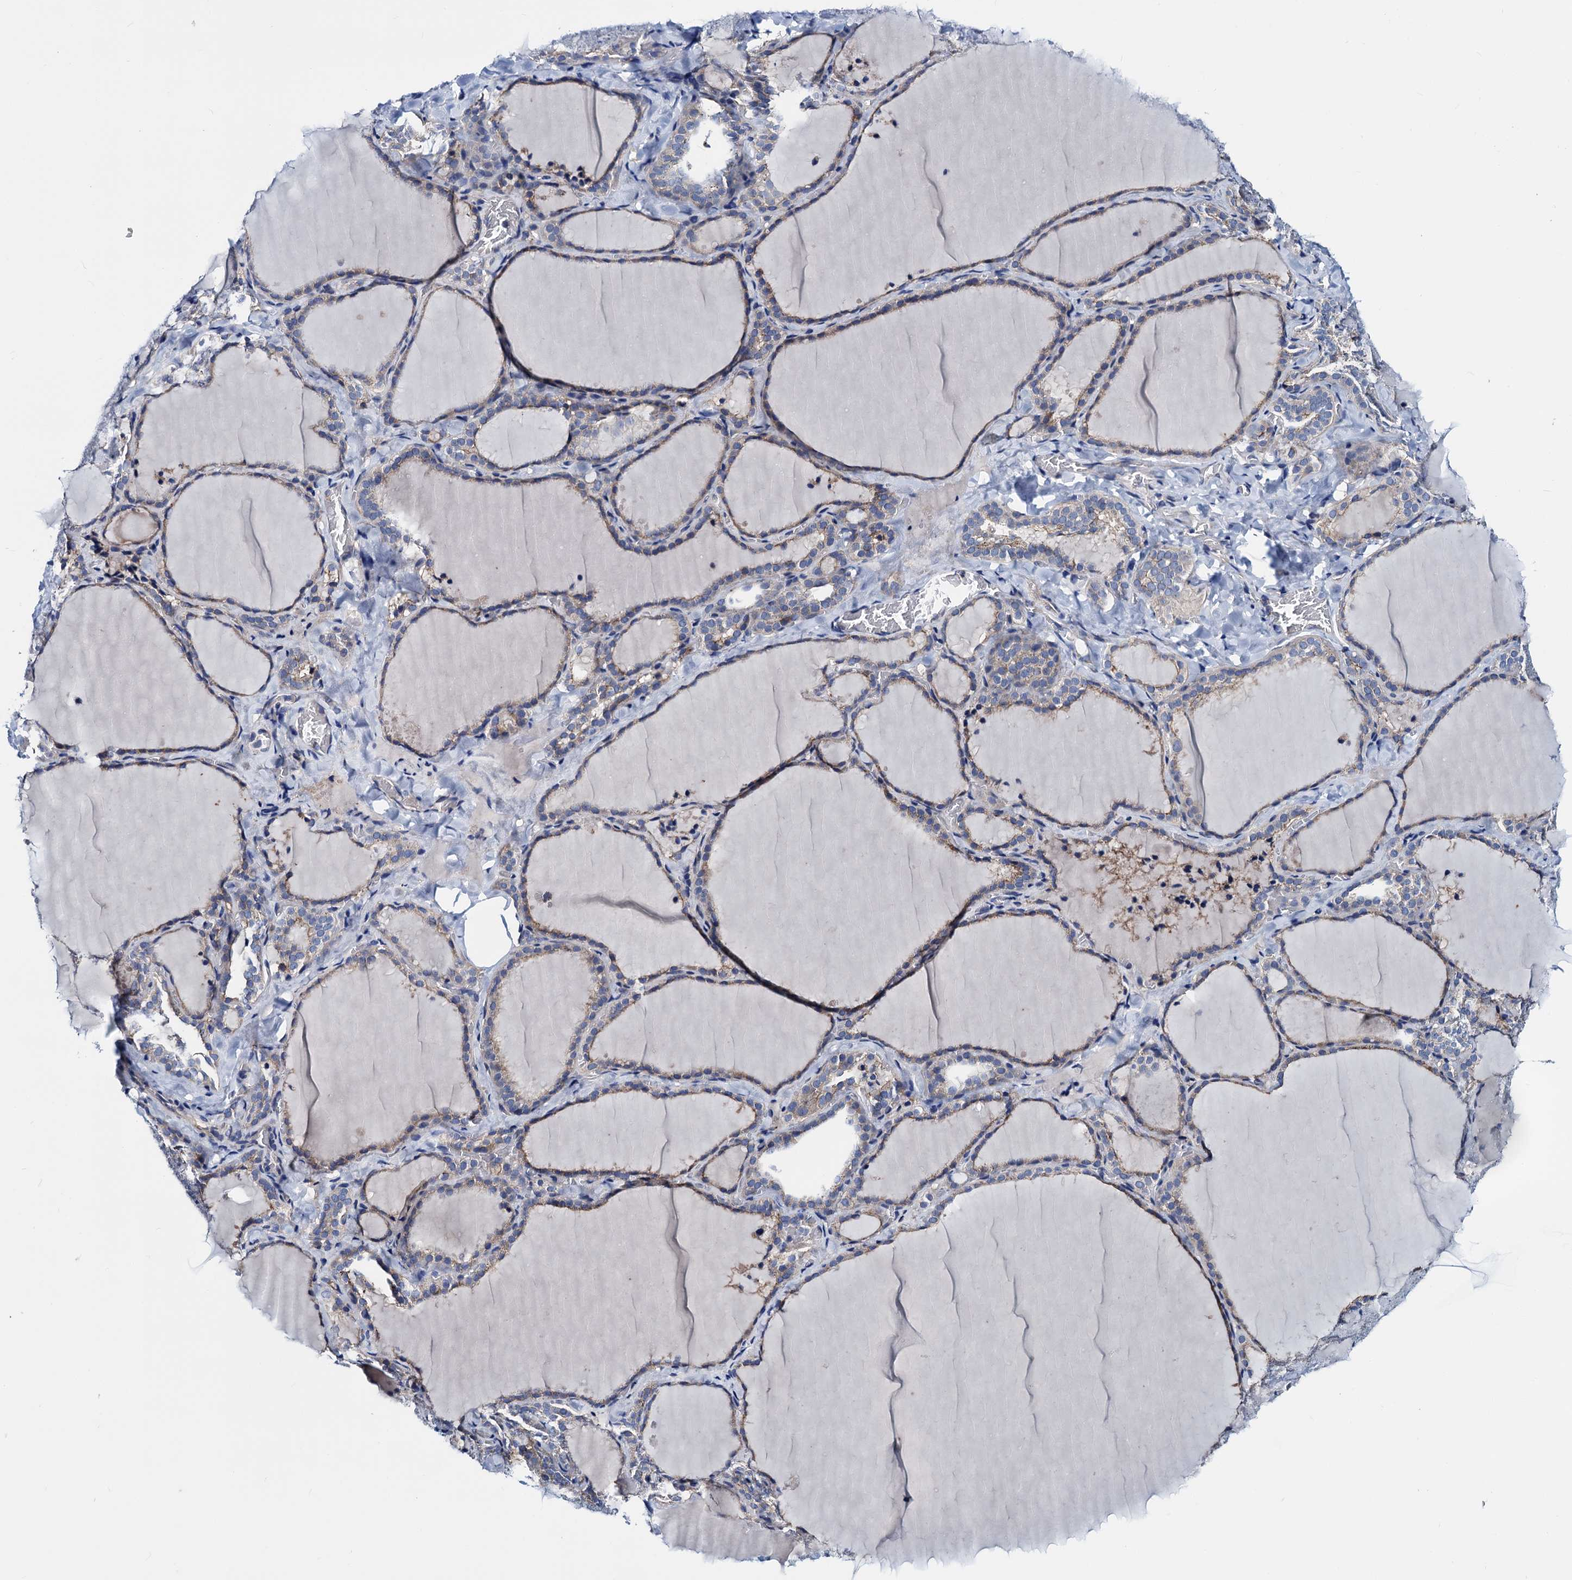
{"staining": {"intensity": "weak", "quantity": "25%-75%", "location": "cytoplasmic/membranous"}, "tissue": "thyroid gland", "cell_type": "Glandular cells", "image_type": "normal", "snomed": [{"axis": "morphology", "description": "Normal tissue, NOS"}, {"axis": "topography", "description": "Thyroid gland"}], "caption": "Unremarkable thyroid gland was stained to show a protein in brown. There is low levels of weak cytoplasmic/membranous positivity in about 25%-75% of glandular cells.", "gene": "GCOM1", "patient": {"sex": "female", "age": 22}}